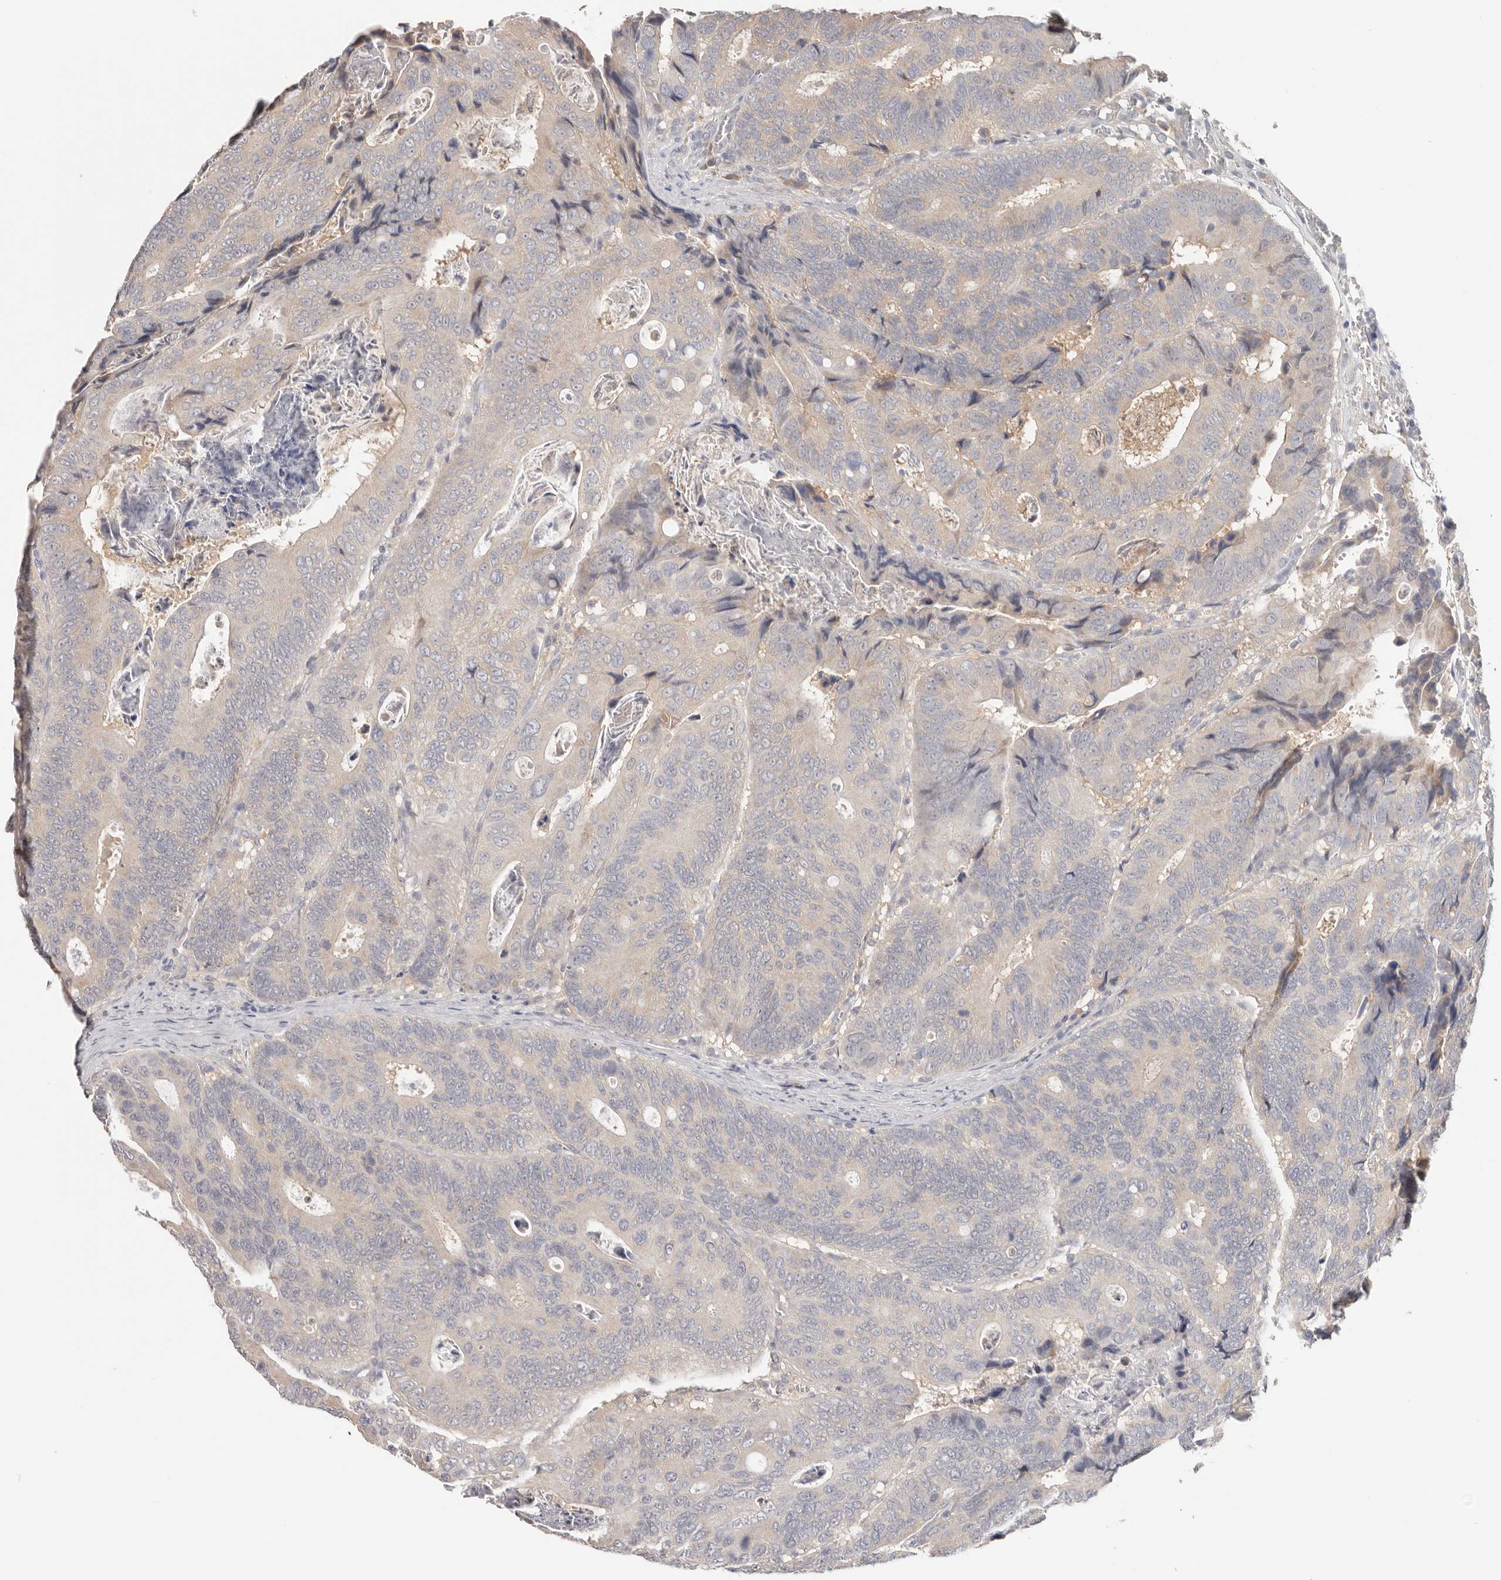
{"staining": {"intensity": "weak", "quantity": "<25%", "location": "cytoplasmic/membranous"}, "tissue": "colorectal cancer", "cell_type": "Tumor cells", "image_type": "cancer", "snomed": [{"axis": "morphology", "description": "Inflammation, NOS"}, {"axis": "morphology", "description": "Adenocarcinoma, NOS"}, {"axis": "topography", "description": "Colon"}], "caption": "Immunohistochemistry (IHC) of human colorectal cancer (adenocarcinoma) exhibits no staining in tumor cells.", "gene": "WDR77", "patient": {"sex": "male", "age": 72}}